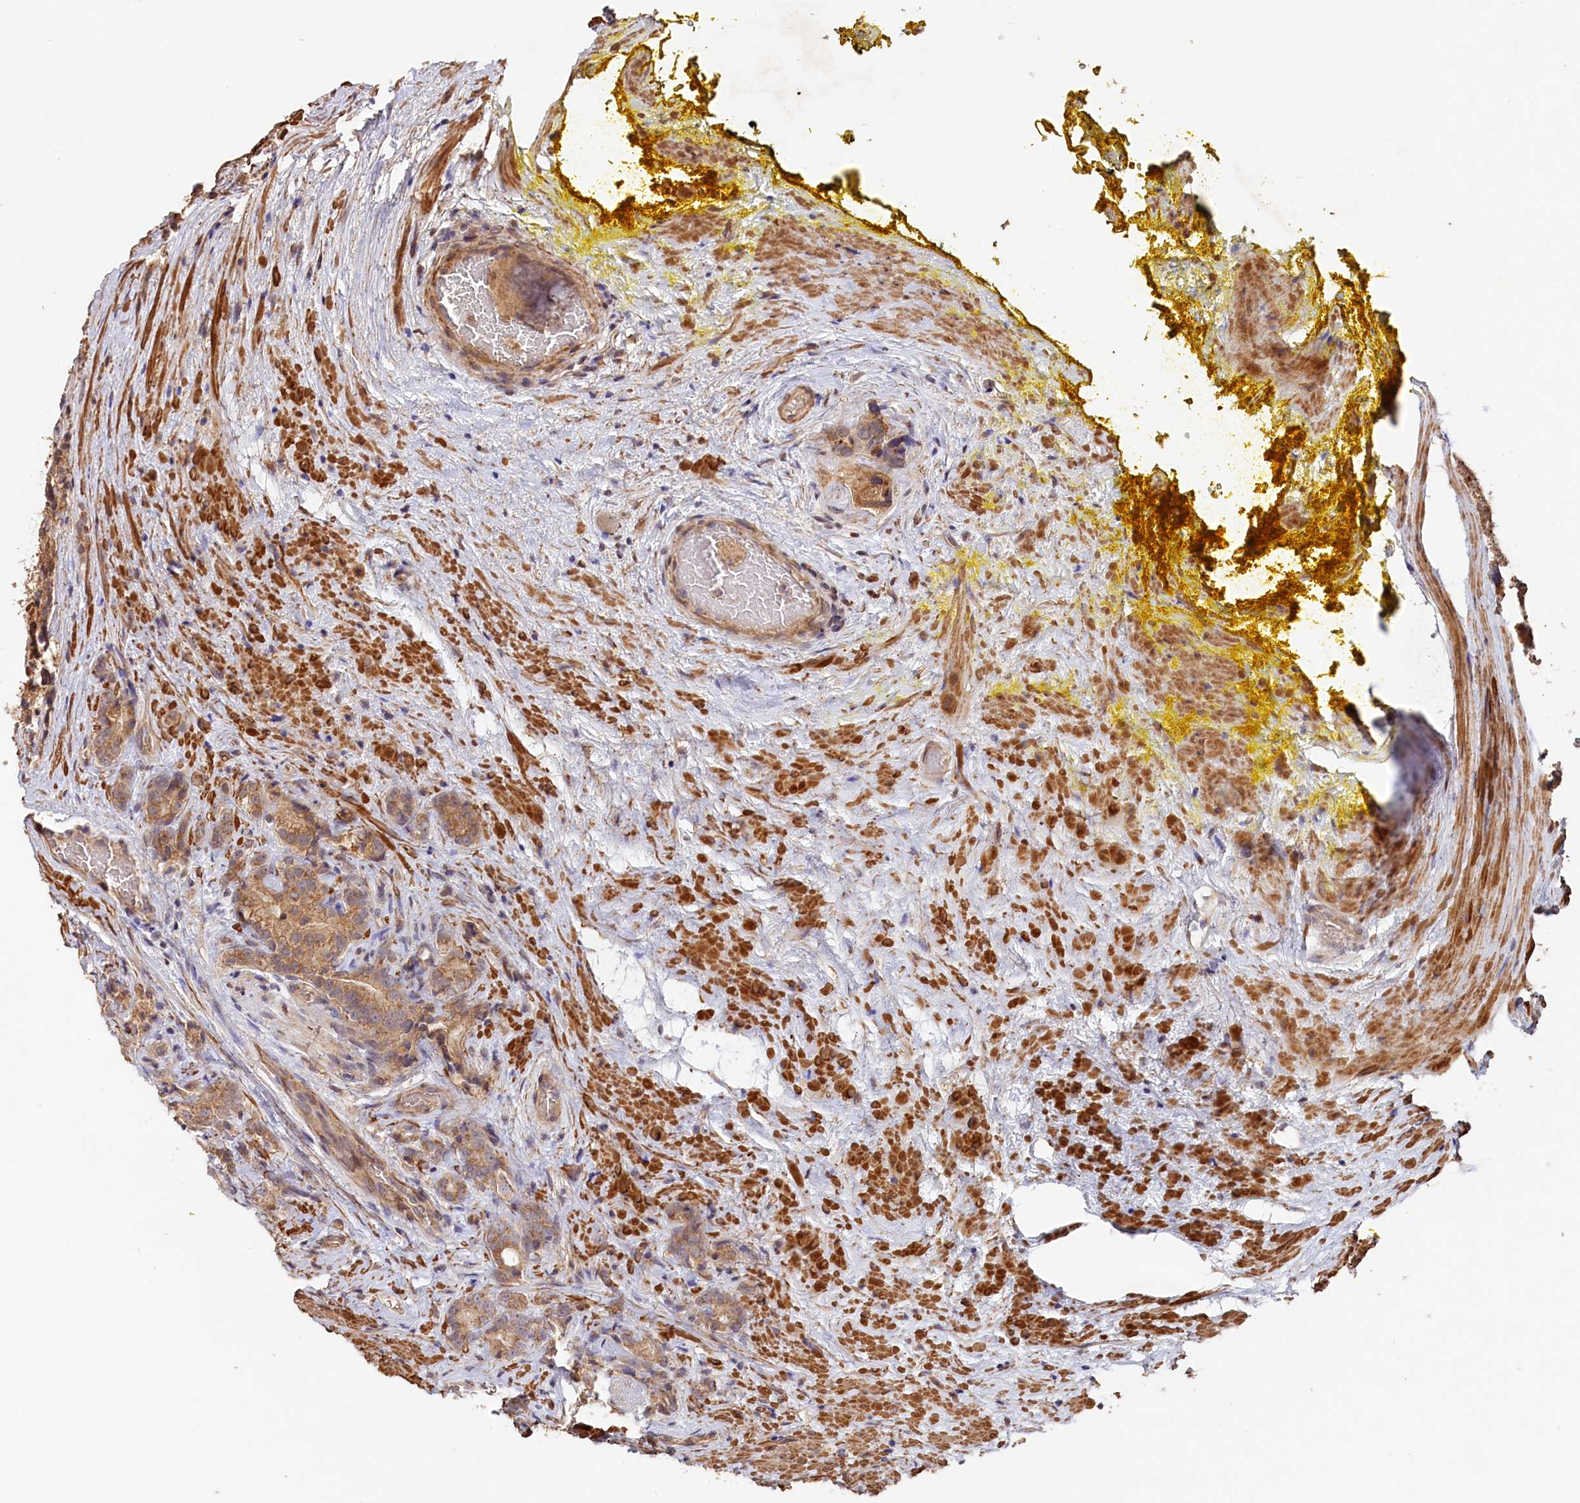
{"staining": {"intensity": "moderate", "quantity": ">75%", "location": "cytoplasmic/membranous"}, "tissue": "prostate cancer", "cell_type": "Tumor cells", "image_type": "cancer", "snomed": [{"axis": "morphology", "description": "Adenocarcinoma, Low grade"}, {"axis": "topography", "description": "Prostate"}], "caption": "Adenocarcinoma (low-grade) (prostate) stained for a protein exhibits moderate cytoplasmic/membranous positivity in tumor cells.", "gene": "TANGO6", "patient": {"sex": "male", "age": 71}}